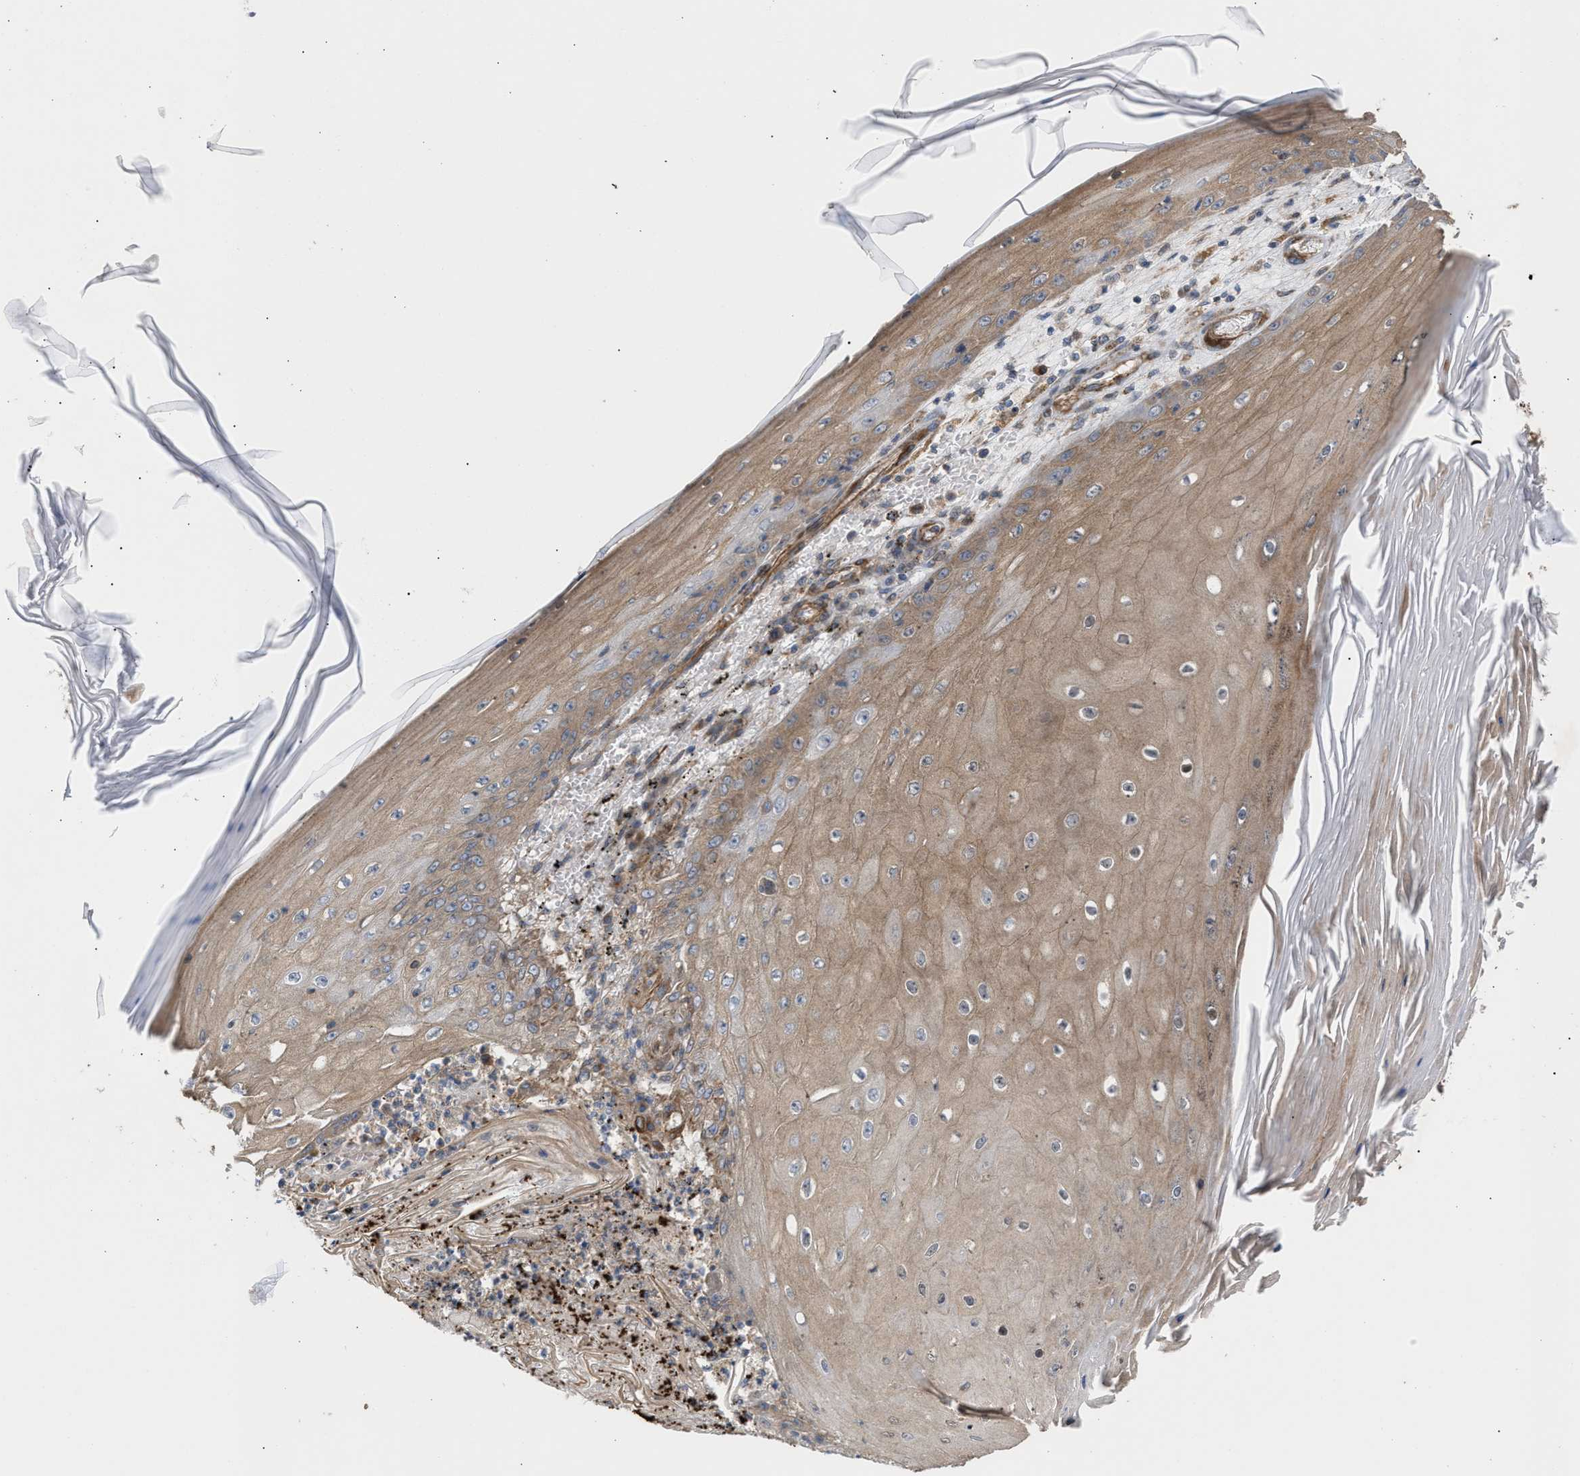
{"staining": {"intensity": "weak", "quantity": ">75%", "location": "cytoplasmic/membranous"}, "tissue": "skin cancer", "cell_type": "Tumor cells", "image_type": "cancer", "snomed": [{"axis": "morphology", "description": "Squamous cell carcinoma, NOS"}, {"axis": "topography", "description": "Skin"}], "caption": "Brown immunohistochemical staining in skin squamous cell carcinoma exhibits weak cytoplasmic/membranous positivity in about >75% of tumor cells.", "gene": "EPS15L1", "patient": {"sex": "female", "age": 73}}